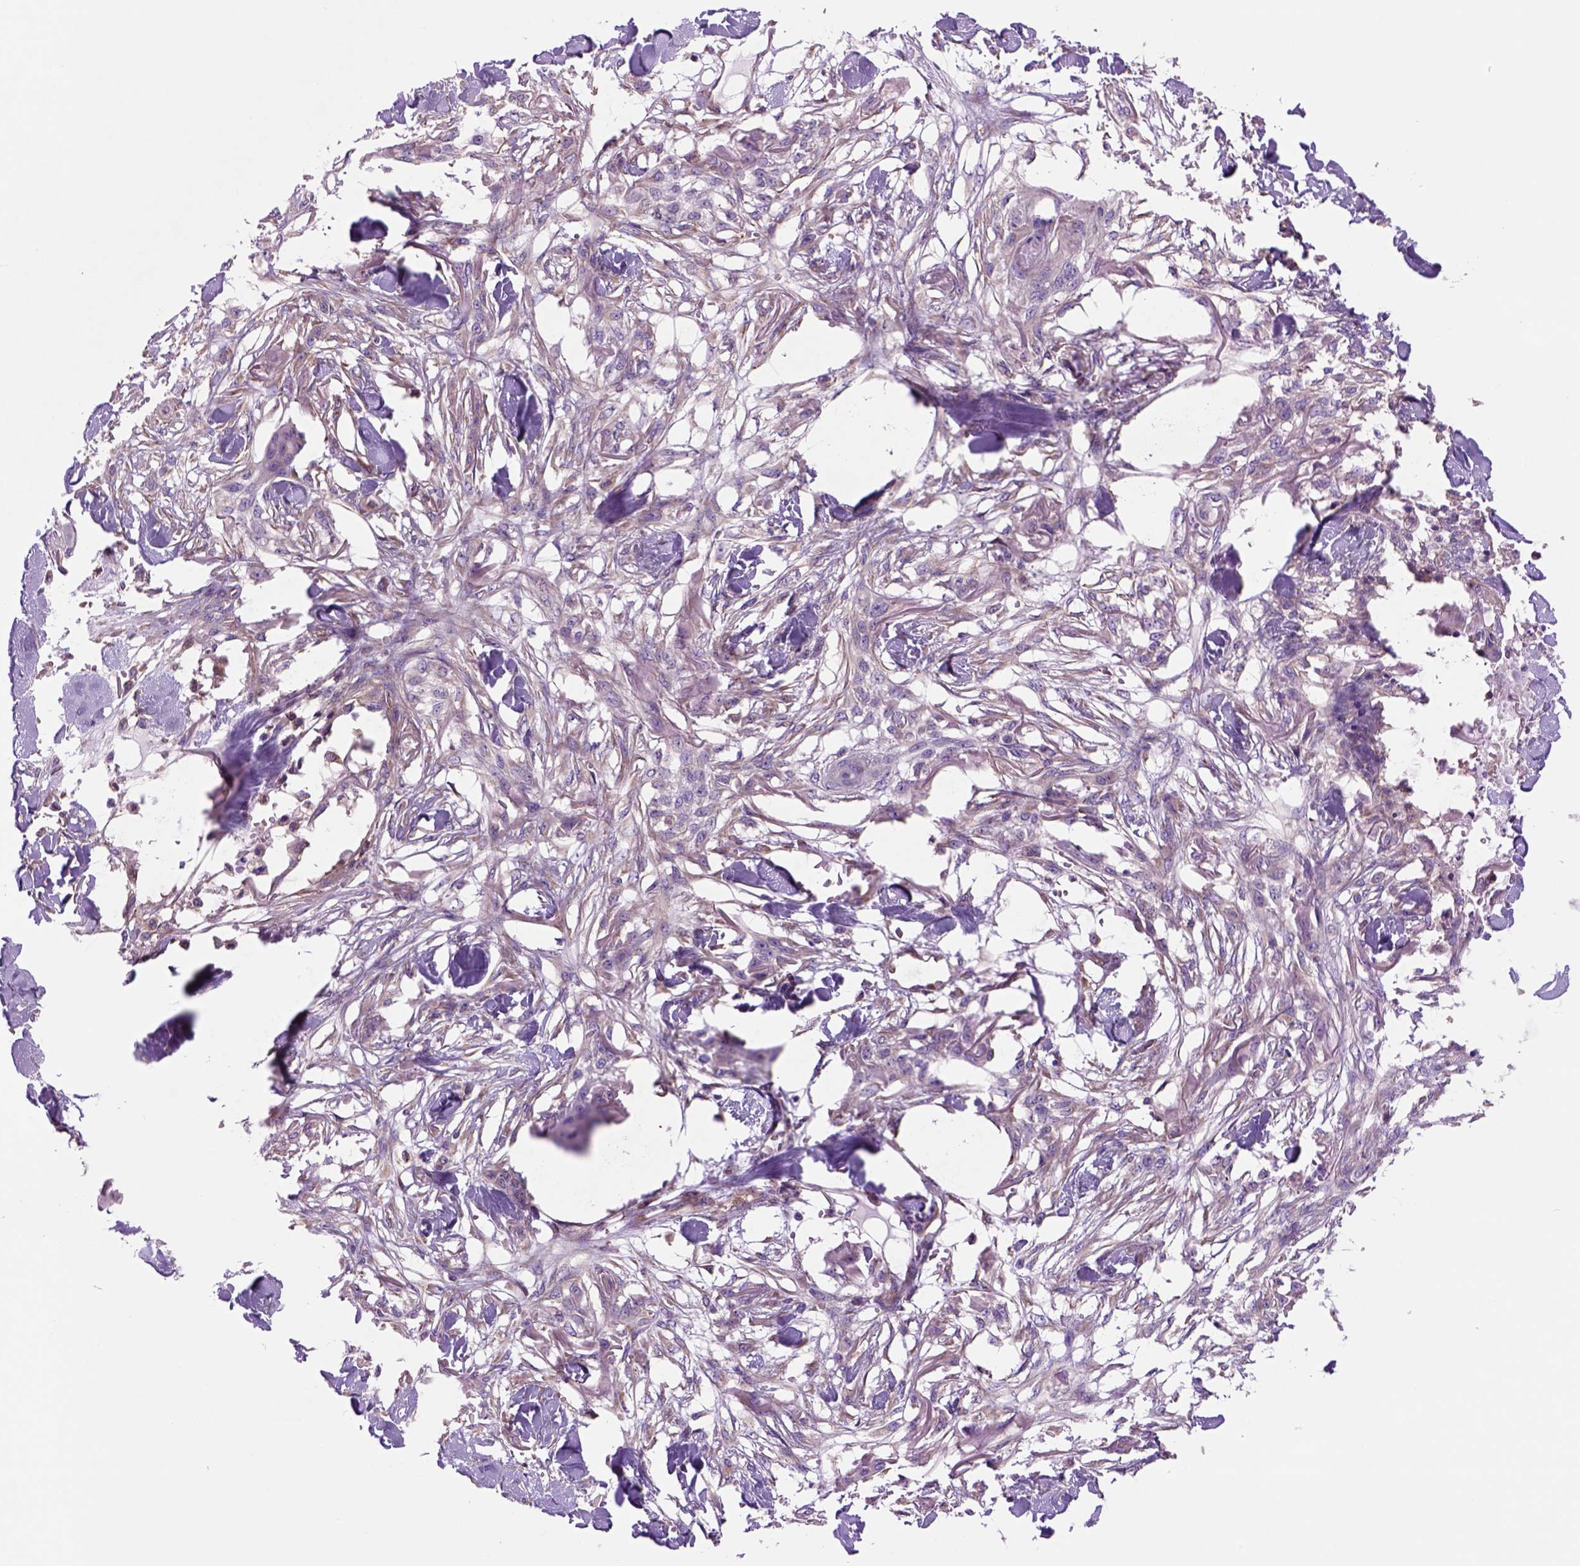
{"staining": {"intensity": "negative", "quantity": "none", "location": "none"}, "tissue": "skin cancer", "cell_type": "Tumor cells", "image_type": "cancer", "snomed": [{"axis": "morphology", "description": "Squamous cell carcinoma, NOS"}, {"axis": "topography", "description": "Skin"}], "caption": "Tumor cells show no significant protein staining in squamous cell carcinoma (skin).", "gene": "PIAS3", "patient": {"sex": "female", "age": 59}}